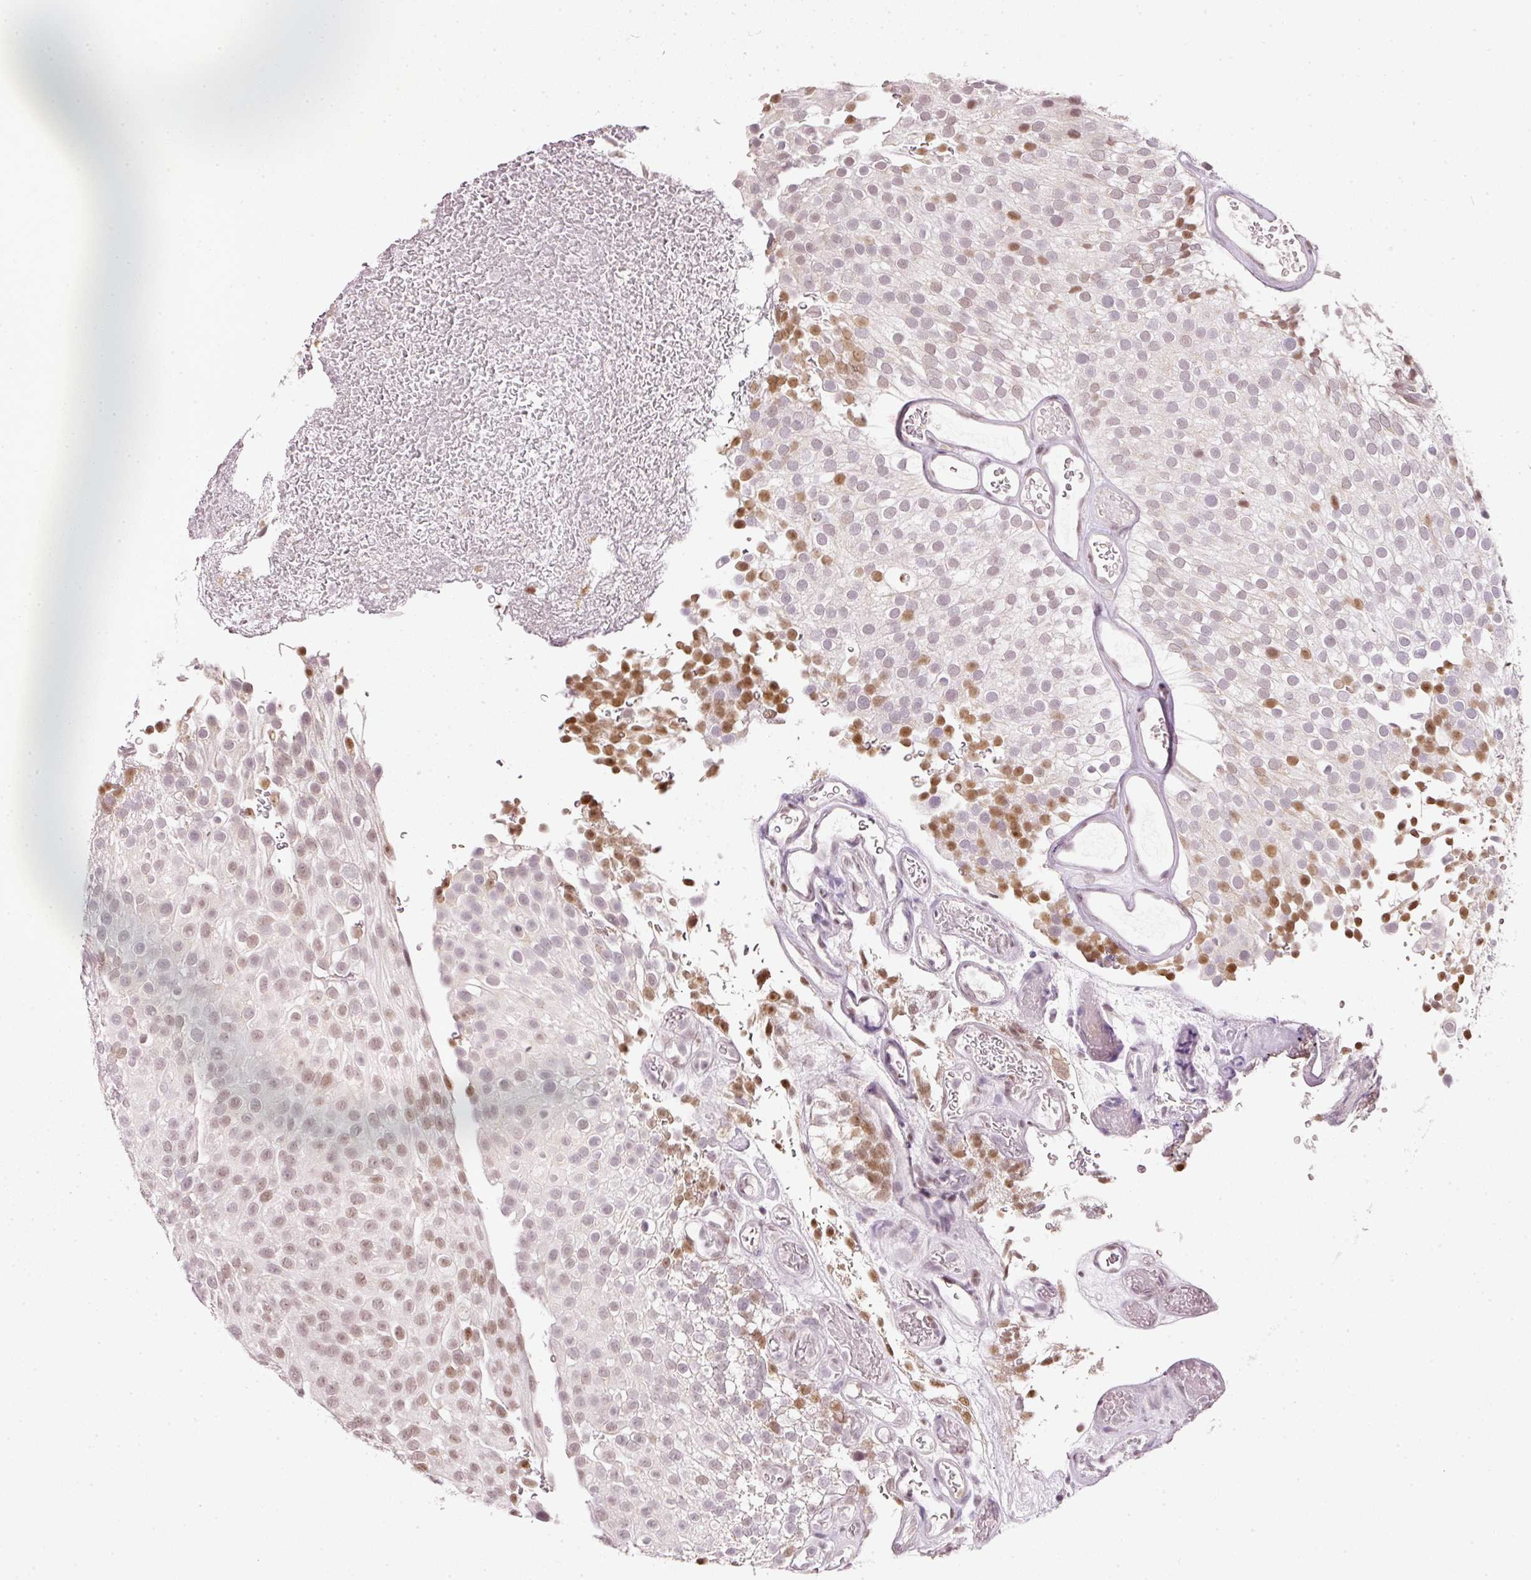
{"staining": {"intensity": "moderate", "quantity": "25%-75%", "location": "nuclear"}, "tissue": "urothelial cancer", "cell_type": "Tumor cells", "image_type": "cancer", "snomed": [{"axis": "morphology", "description": "Urothelial carcinoma, Low grade"}, {"axis": "topography", "description": "Urinary bladder"}], "caption": "A brown stain labels moderate nuclear expression of a protein in human urothelial cancer tumor cells. Using DAB (brown) and hematoxylin (blue) stains, captured at high magnification using brightfield microscopy.", "gene": "FSTL3", "patient": {"sex": "male", "age": 78}}